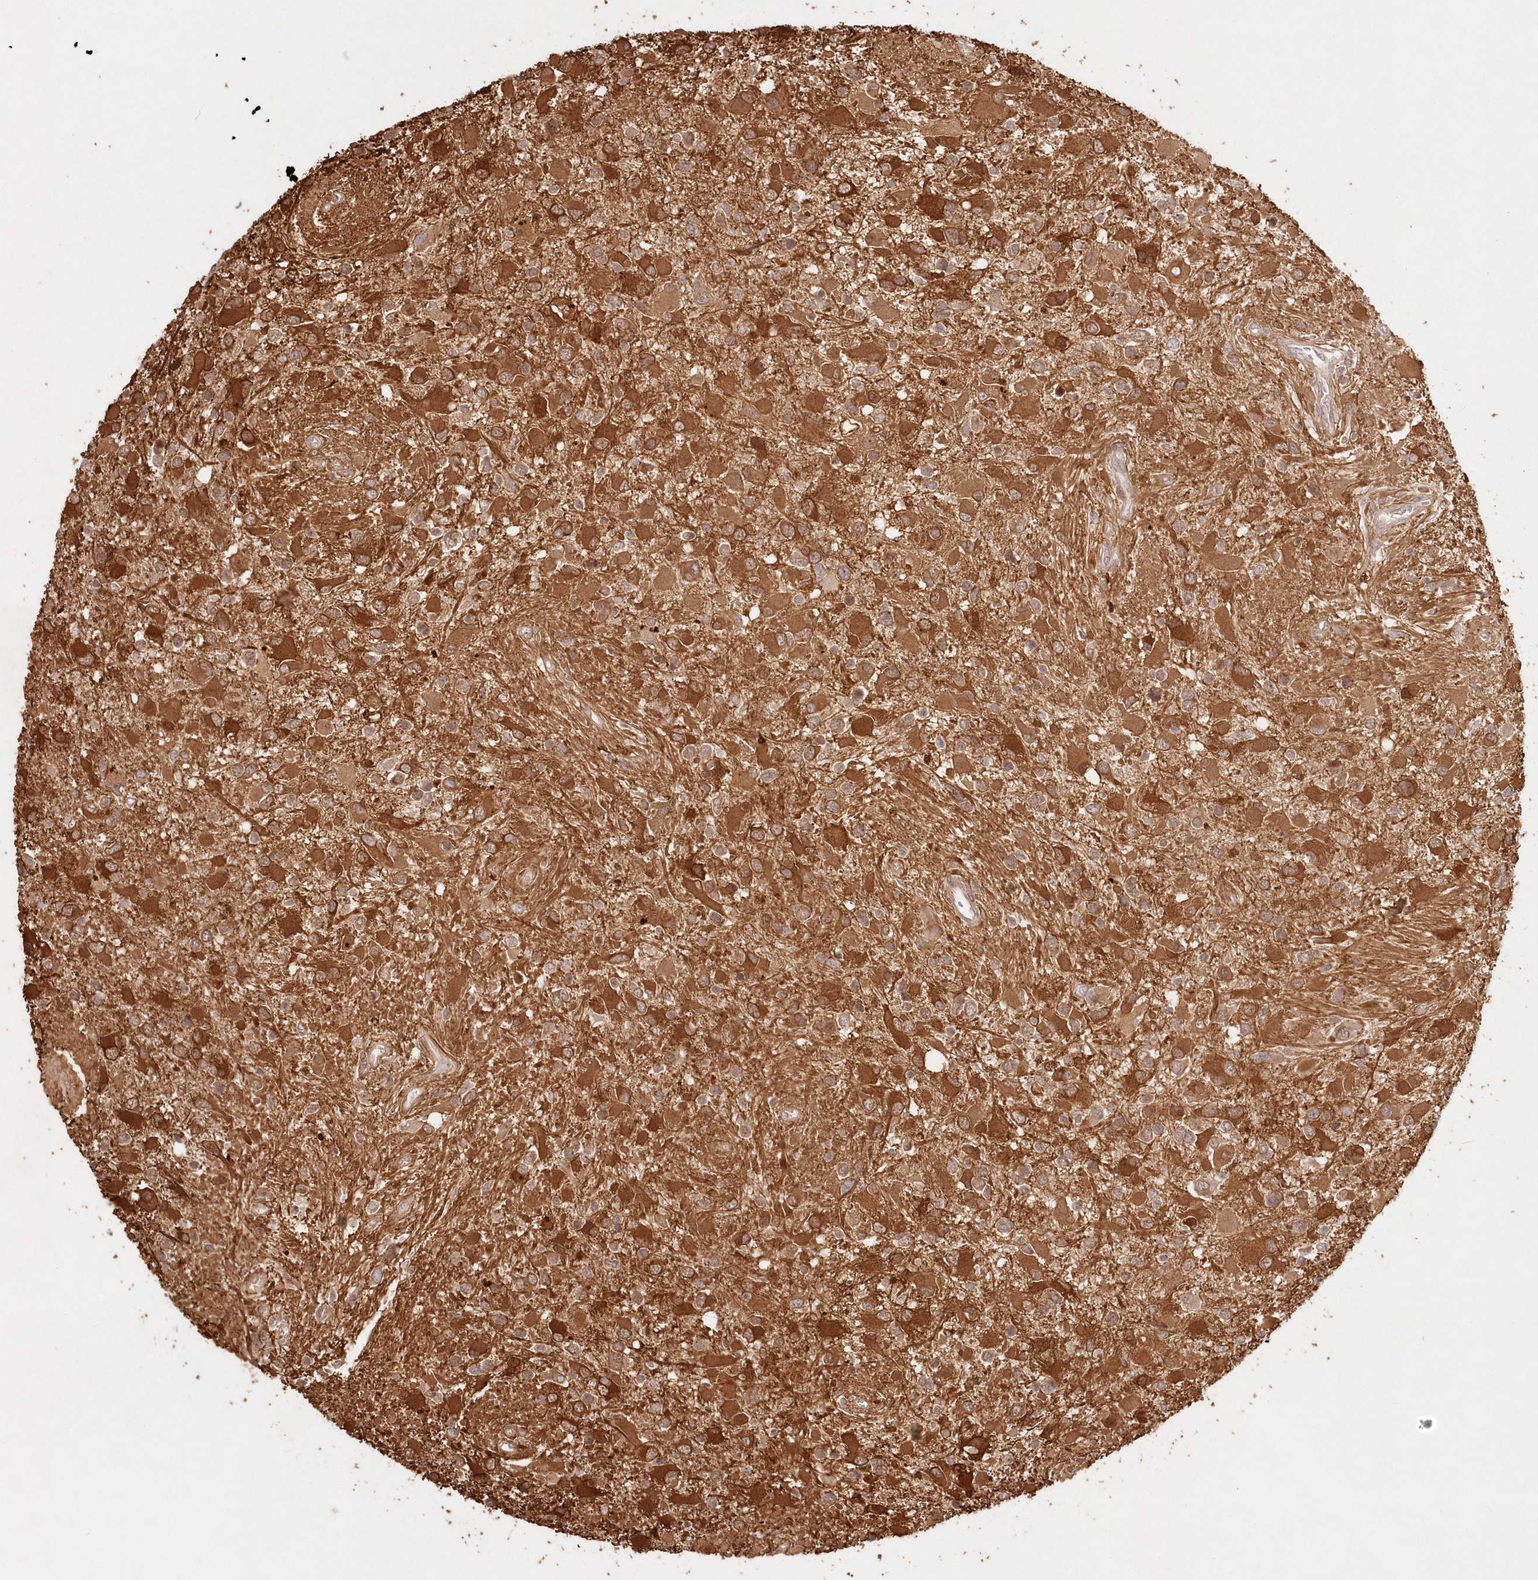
{"staining": {"intensity": "strong", "quantity": ">75%", "location": "cytoplasmic/membranous"}, "tissue": "glioma", "cell_type": "Tumor cells", "image_type": "cancer", "snomed": [{"axis": "morphology", "description": "Glioma, malignant, High grade"}, {"axis": "topography", "description": "Brain"}], "caption": "The image shows a brown stain indicating the presence of a protein in the cytoplasmic/membranous of tumor cells in glioma.", "gene": "KIAA0232", "patient": {"sex": "male", "age": 53}}